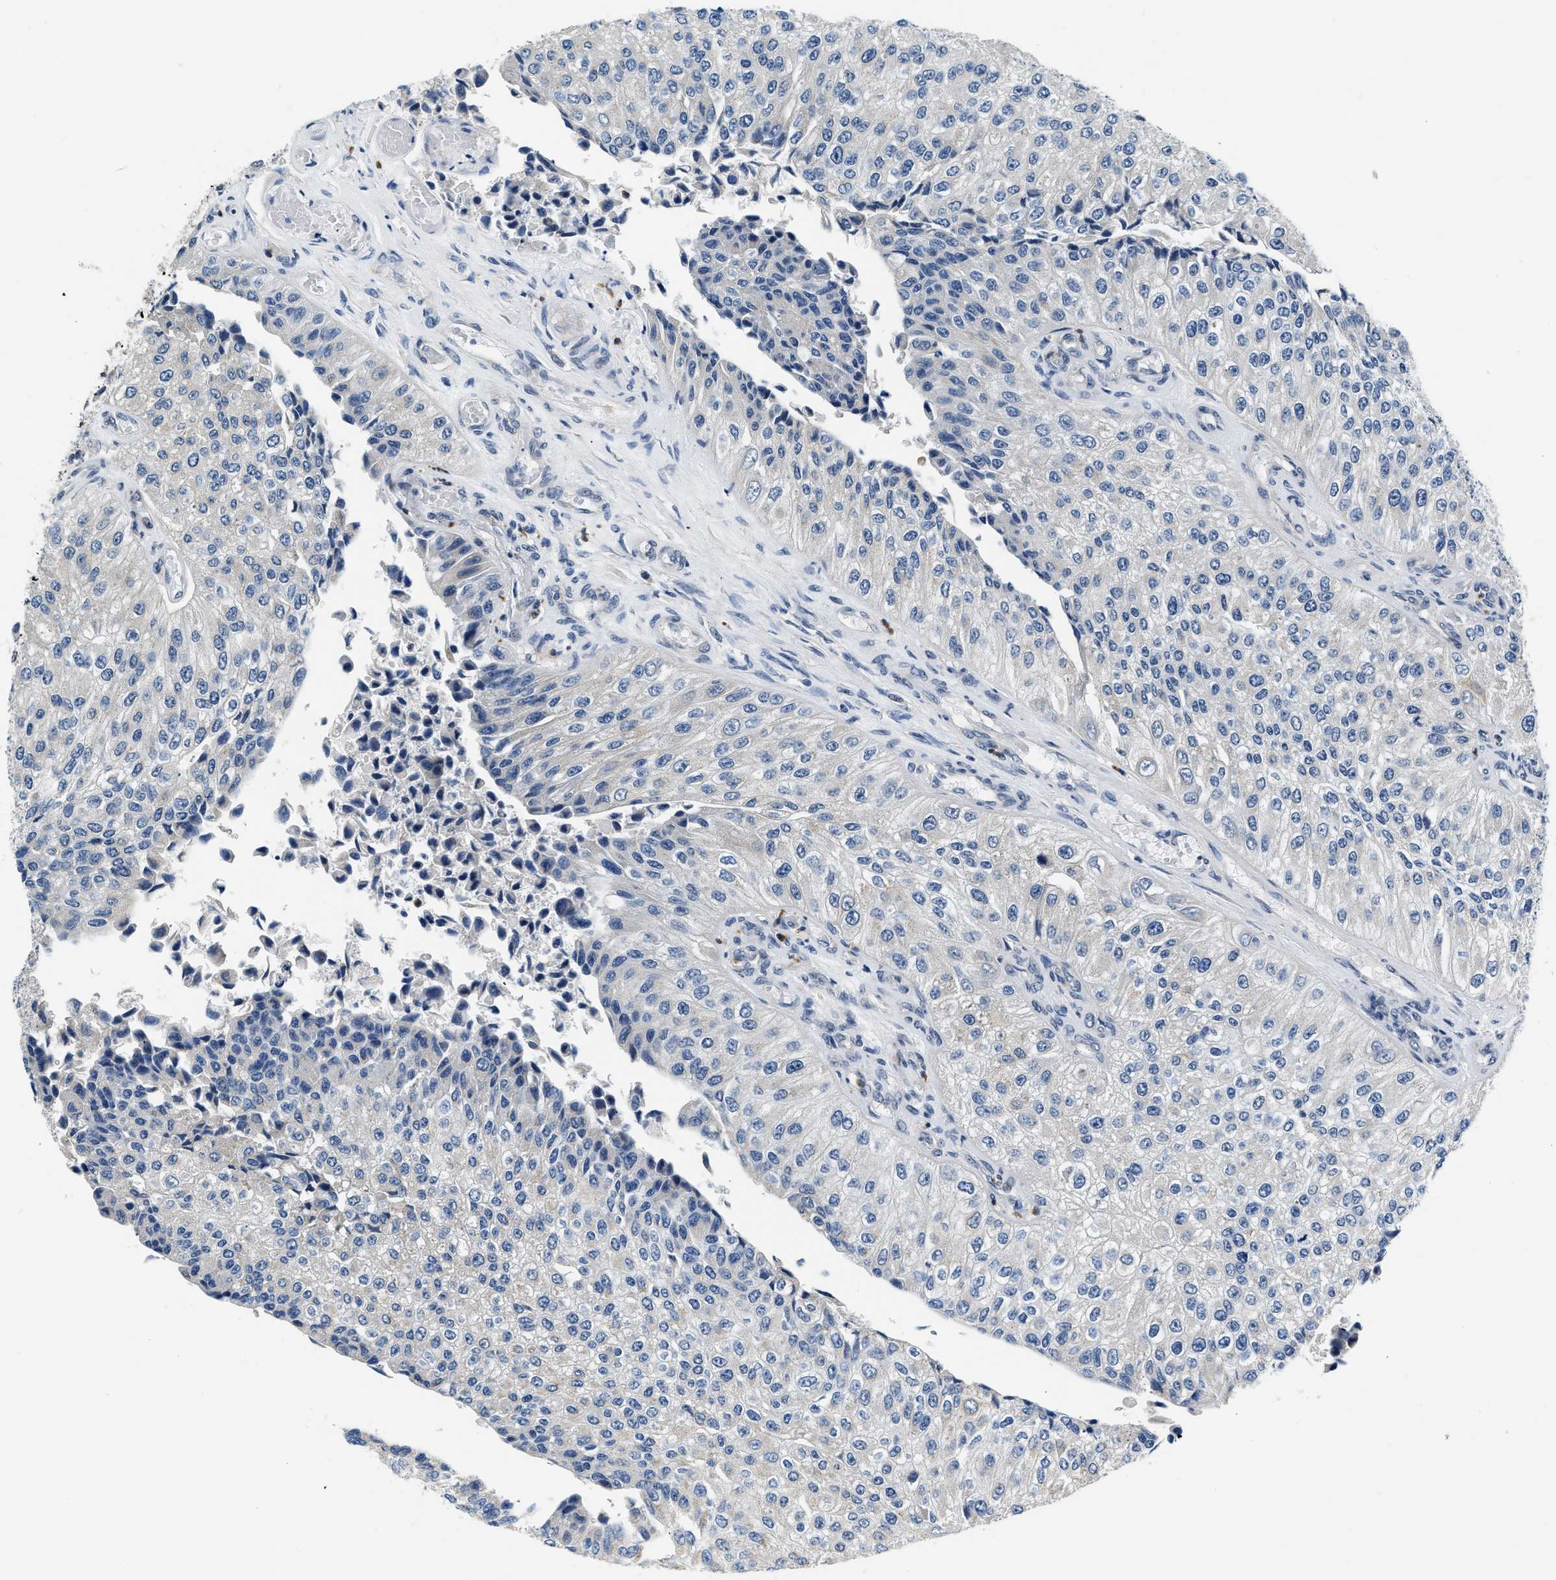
{"staining": {"intensity": "negative", "quantity": "none", "location": "none"}, "tissue": "urothelial cancer", "cell_type": "Tumor cells", "image_type": "cancer", "snomed": [{"axis": "morphology", "description": "Urothelial carcinoma, High grade"}, {"axis": "topography", "description": "Kidney"}, {"axis": "topography", "description": "Urinary bladder"}], "caption": "Tumor cells show no significant staining in urothelial carcinoma (high-grade).", "gene": "SMAD4", "patient": {"sex": "male", "age": 77}}